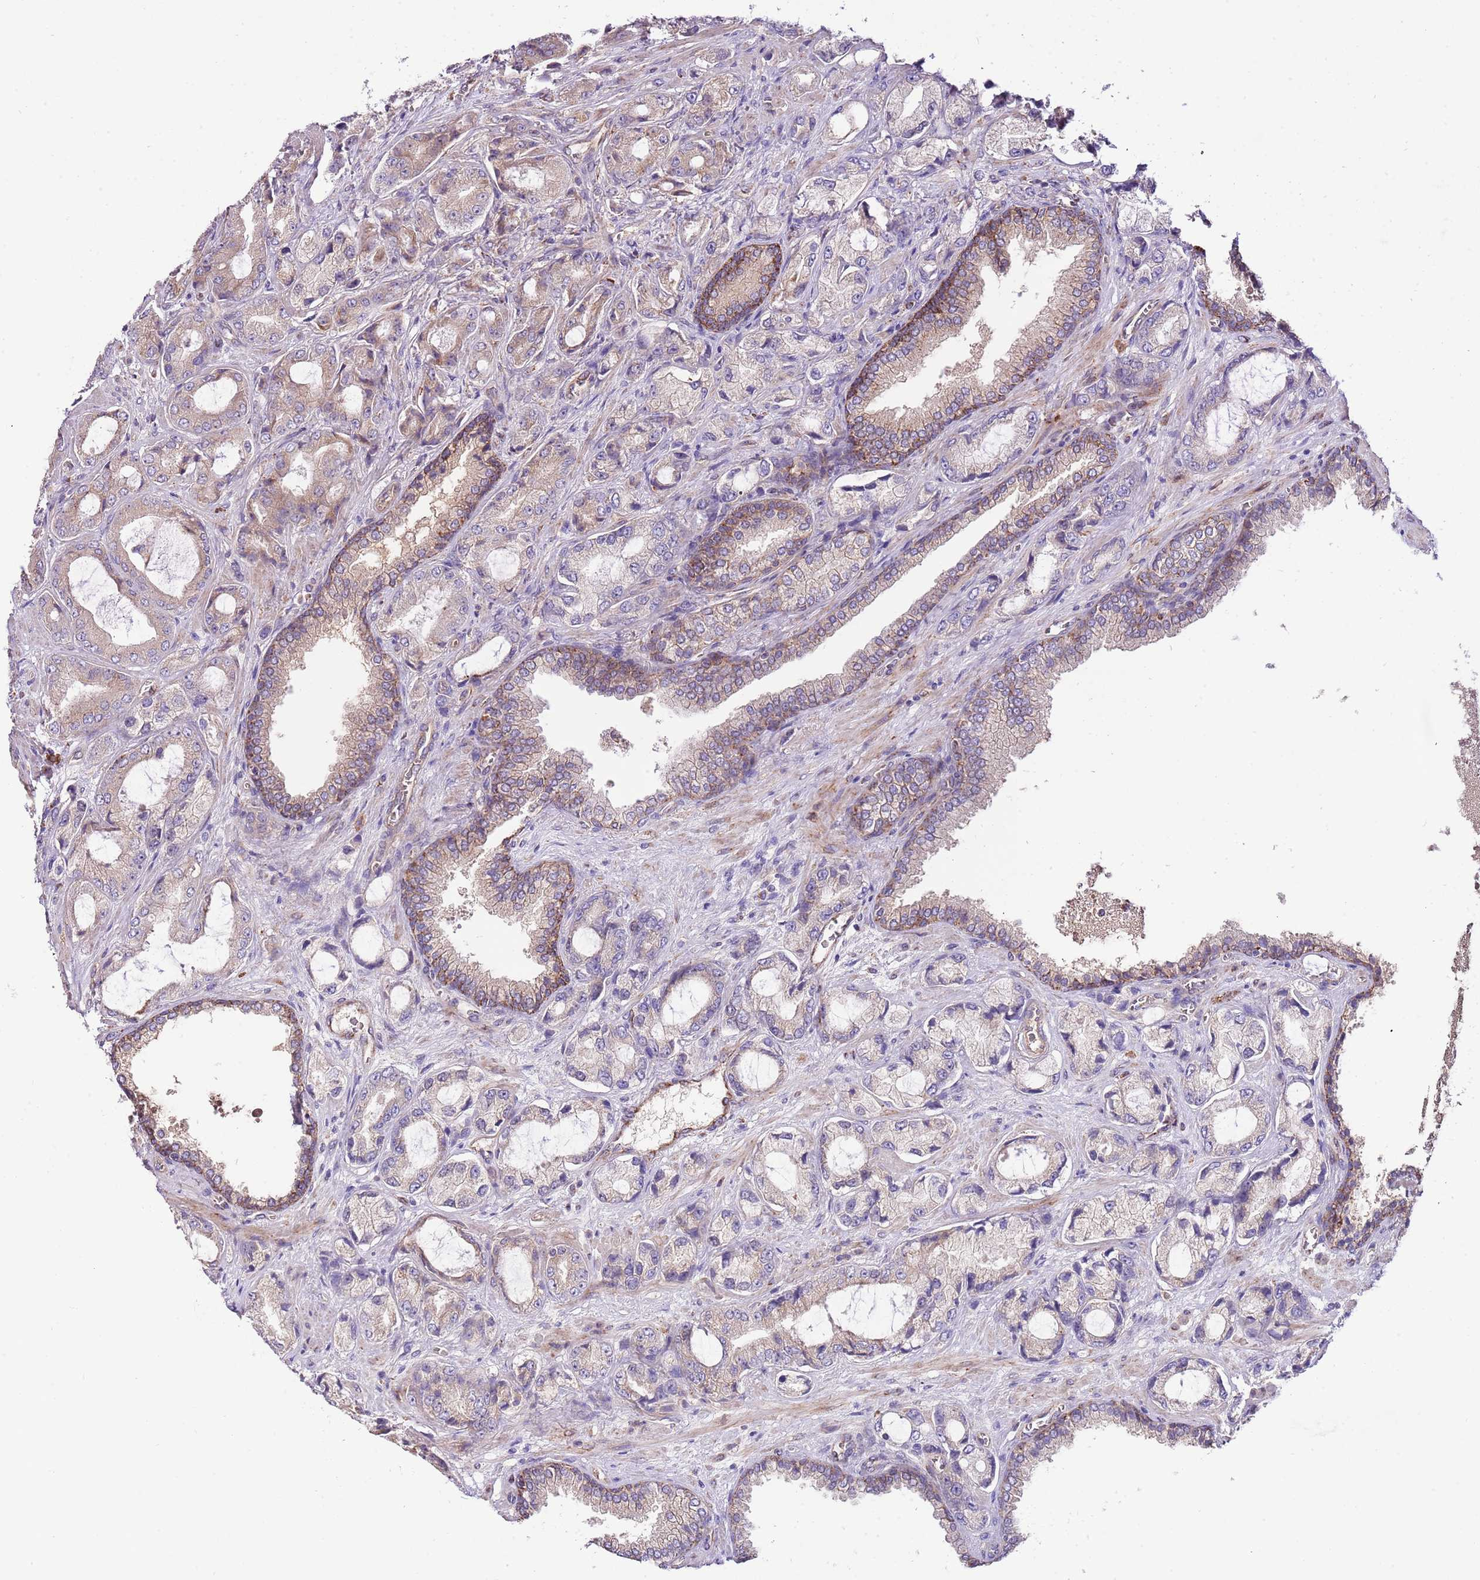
{"staining": {"intensity": "weak", "quantity": "<25%", "location": "cytoplasmic/membranous"}, "tissue": "prostate cancer", "cell_type": "Tumor cells", "image_type": "cancer", "snomed": [{"axis": "morphology", "description": "Adenocarcinoma, High grade"}, {"axis": "topography", "description": "Prostate"}], "caption": "This micrograph is of prostate cancer stained with immunohistochemistry to label a protein in brown with the nuclei are counter-stained blue. There is no expression in tumor cells.", "gene": "DOCK6", "patient": {"sex": "male", "age": 68}}